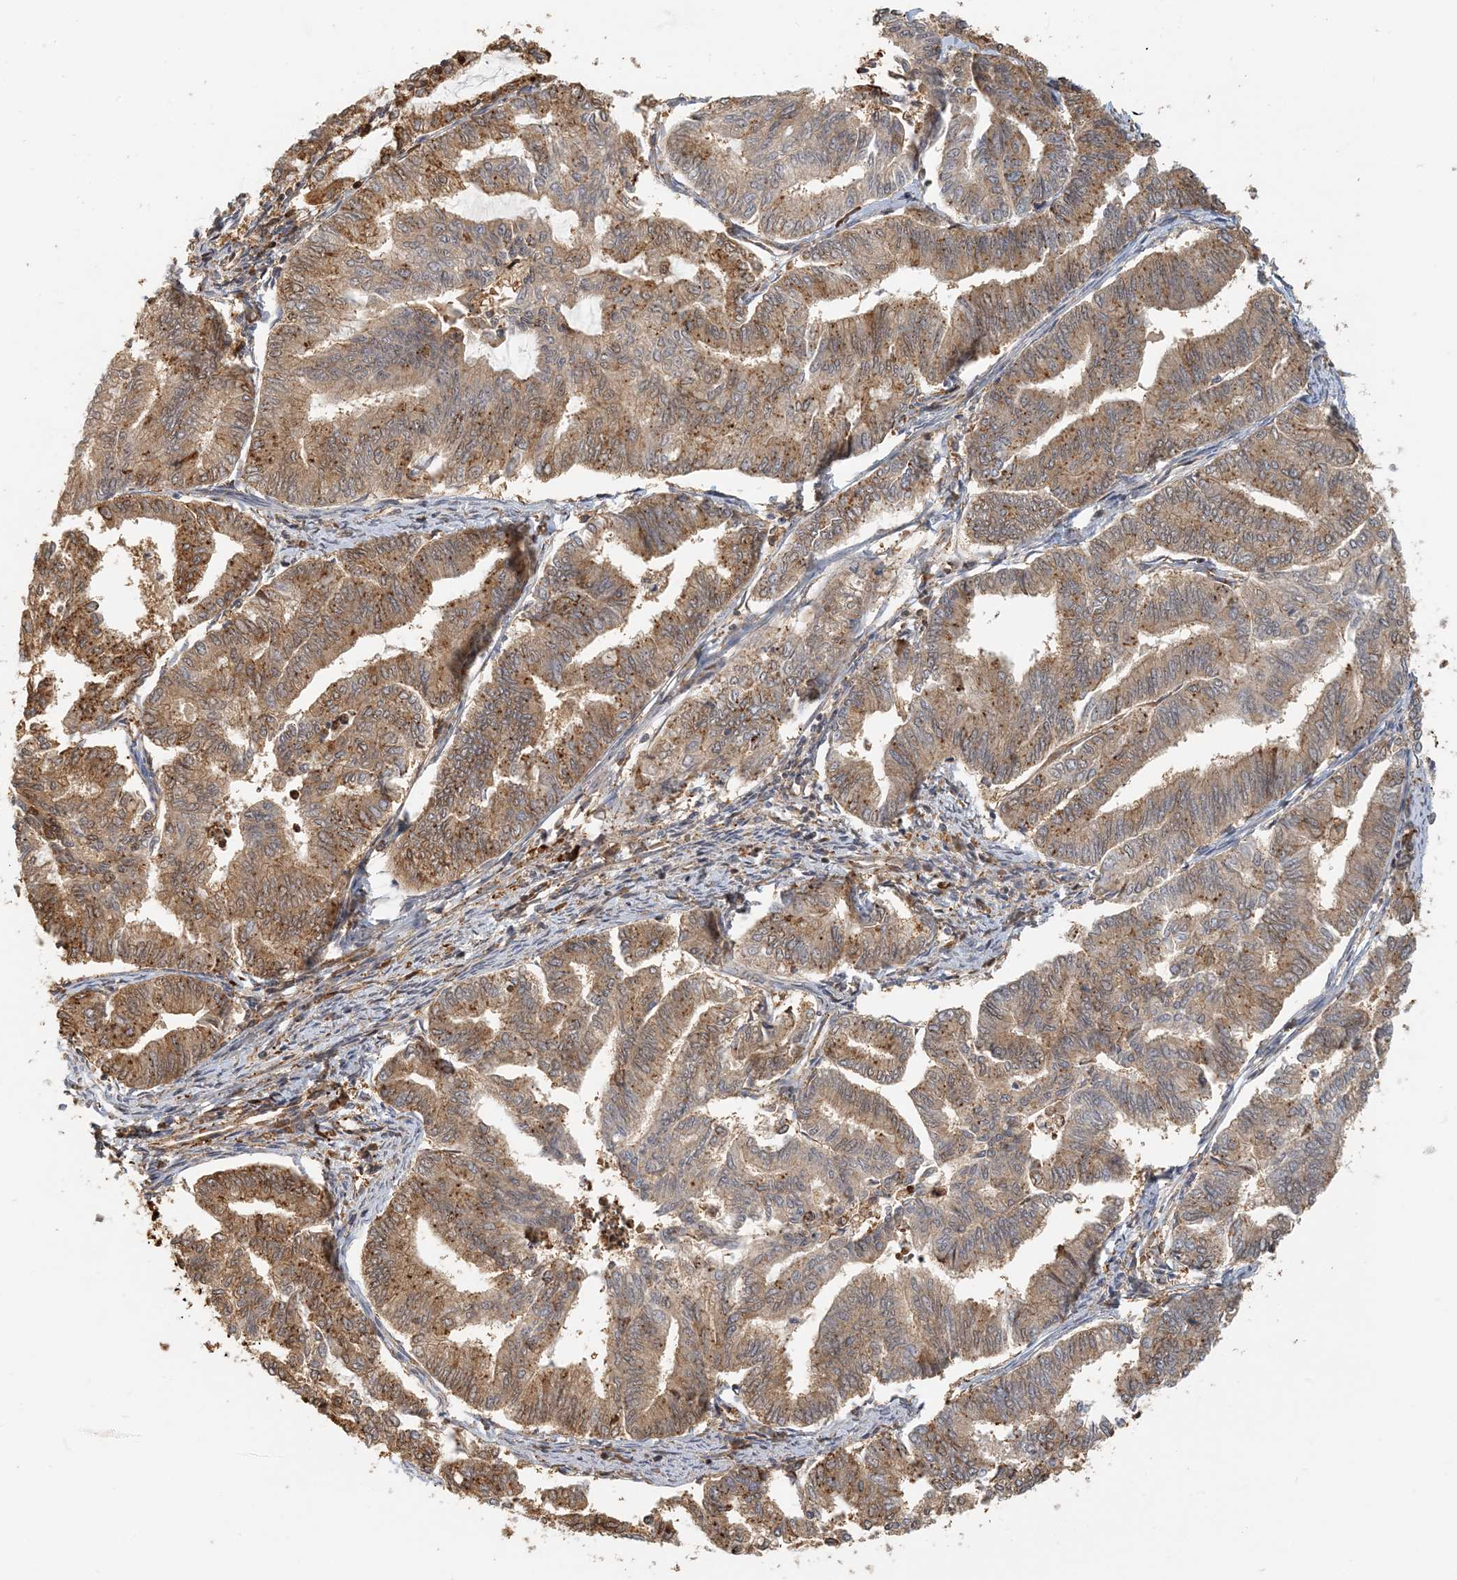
{"staining": {"intensity": "moderate", "quantity": ">75%", "location": "cytoplasmic/membranous"}, "tissue": "endometrial cancer", "cell_type": "Tumor cells", "image_type": "cancer", "snomed": [{"axis": "morphology", "description": "Adenocarcinoma, NOS"}, {"axis": "topography", "description": "Endometrium"}], "caption": "Protein expression by immunohistochemistry exhibits moderate cytoplasmic/membranous positivity in about >75% of tumor cells in endometrial adenocarcinoma.", "gene": "HNMT", "patient": {"sex": "female", "age": 79}}